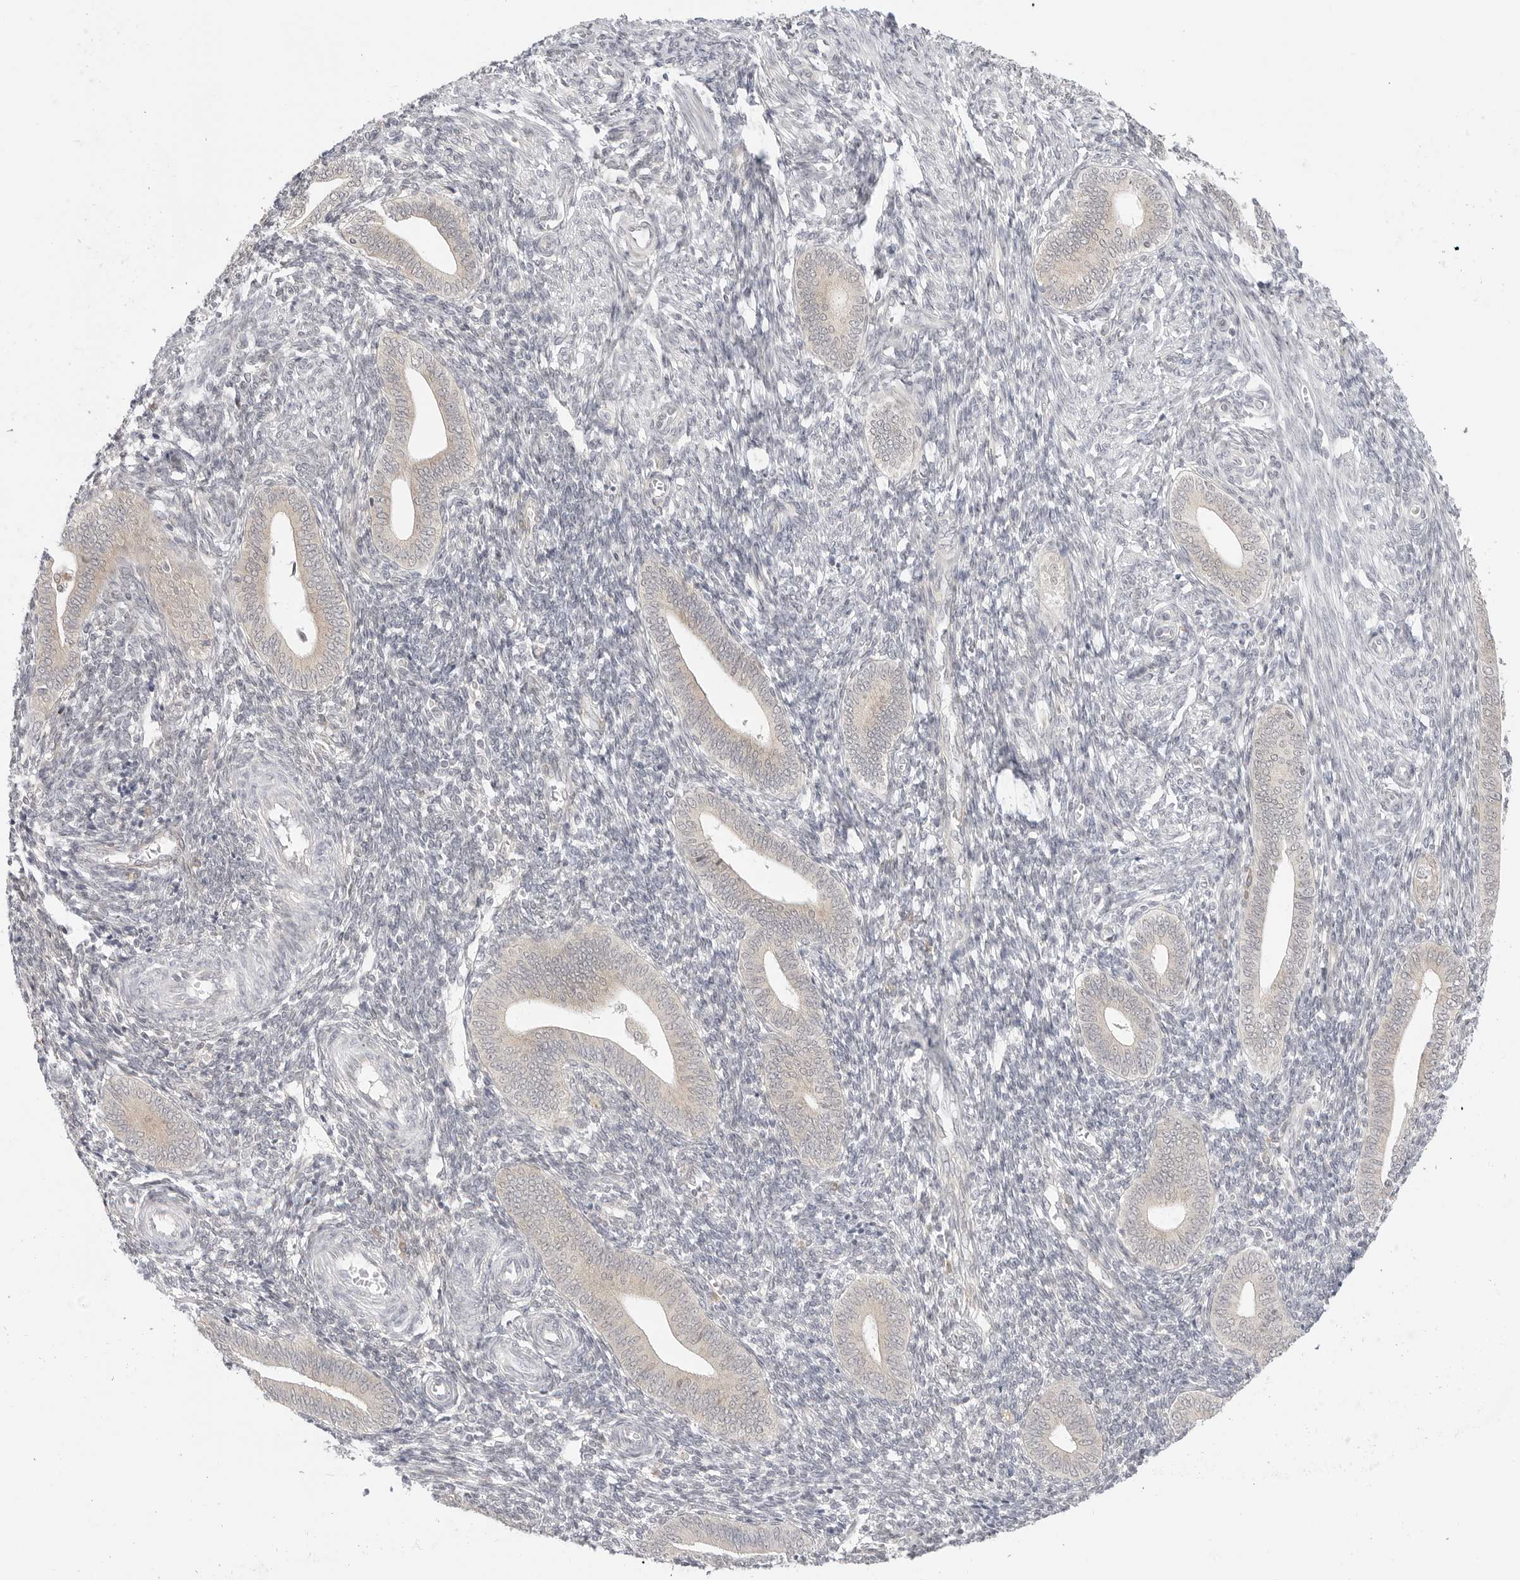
{"staining": {"intensity": "negative", "quantity": "none", "location": "none"}, "tissue": "endometrium", "cell_type": "Cells in endometrial stroma", "image_type": "normal", "snomed": [{"axis": "morphology", "description": "Normal tissue, NOS"}, {"axis": "topography", "description": "Uterus"}, {"axis": "topography", "description": "Endometrium"}], "caption": "IHC of benign endometrium reveals no expression in cells in endometrial stroma. (Brightfield microscopy of DAB (3,3'-diaminobenzidine) immunohistochemistry at high magnification).", "gene": "TCP1", "patient": {"sex": "female", "age": 33}}